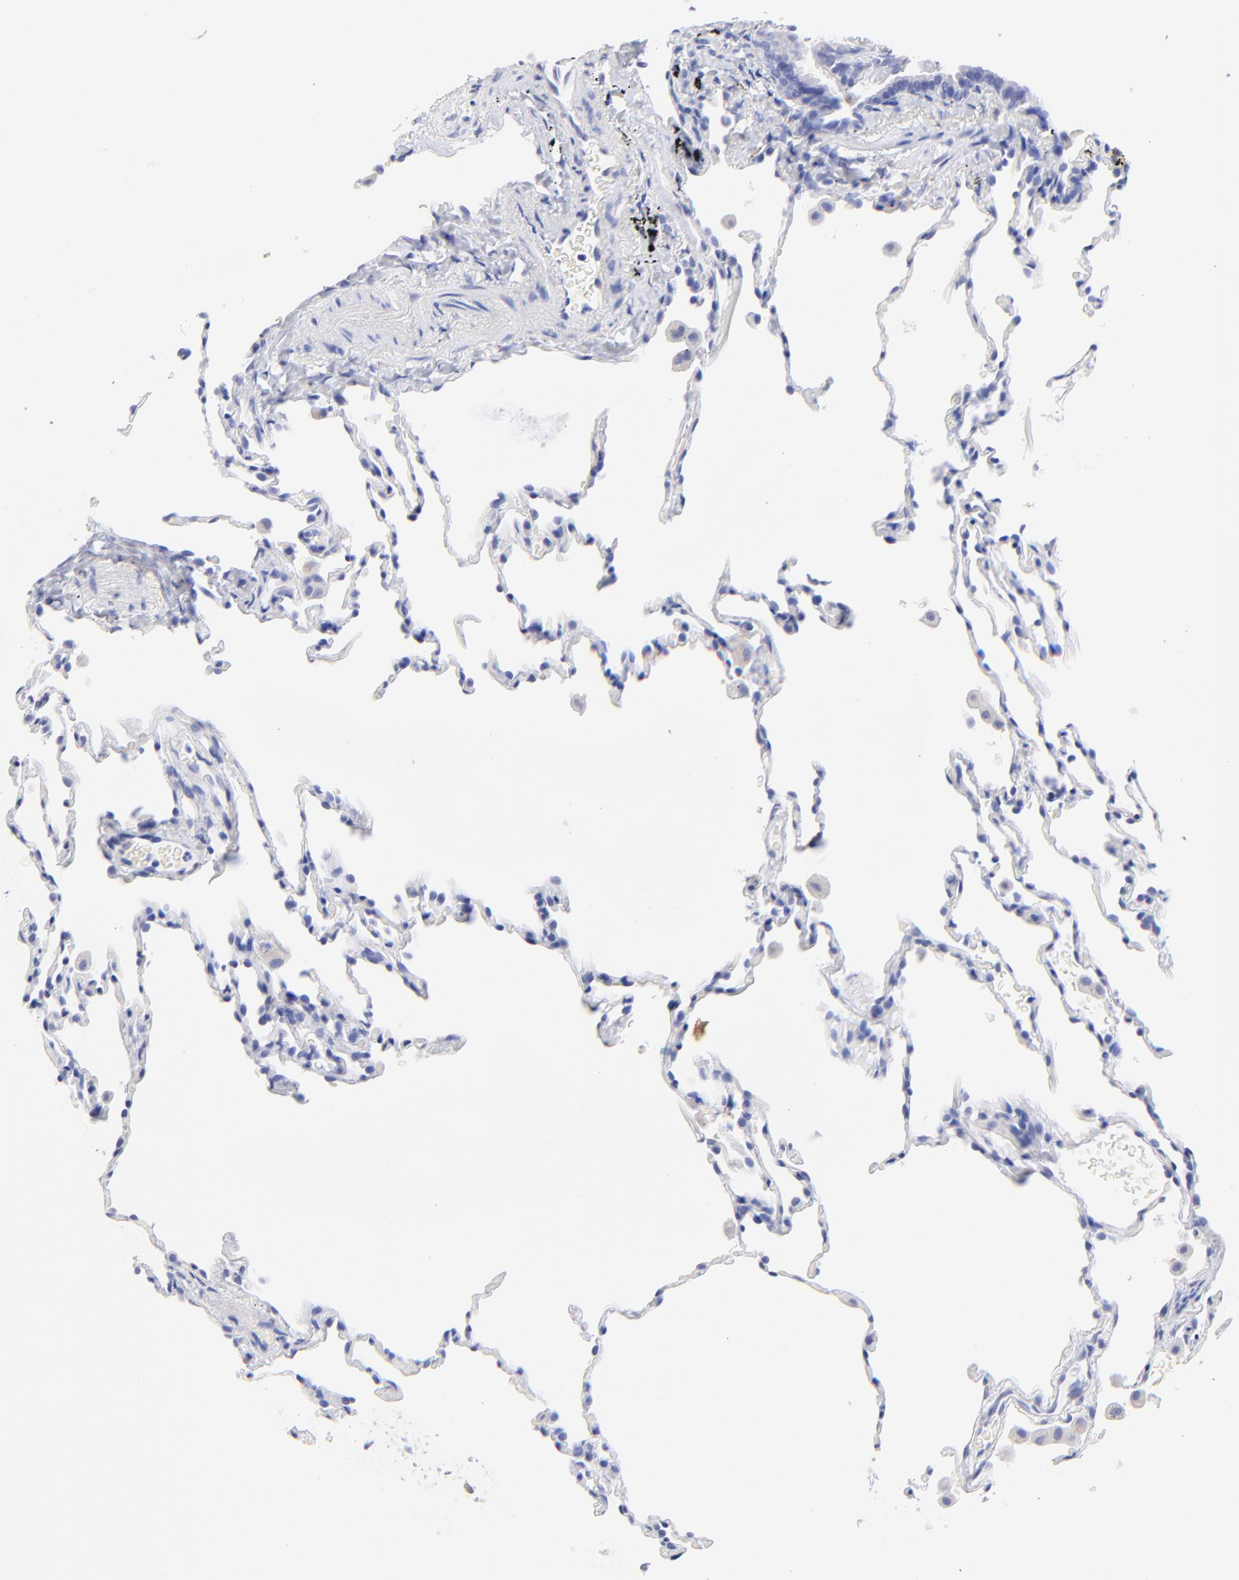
{"staining": {"intensity": "negative", "quantity": "none", "location": "none"}, "tissue": "lung", "cell_type": "Alveolar cells", "image_type": "normal", "snomed": [{"axis": "morphology", "description": "Normal tissue, NOS"}, {"axis": "morphology", "description": "Soft tissue tumor metastatic"}, {"axis": "topography", "description": "Lung"}], "caption": "A high-resolution photomicrograph shows immunohistochemistry (IHC) staining of benign lung, which displays no significant staining in alveolar cells.", "gene": "HORMAD2", "patient": {"sex": "male", "age": 59}}